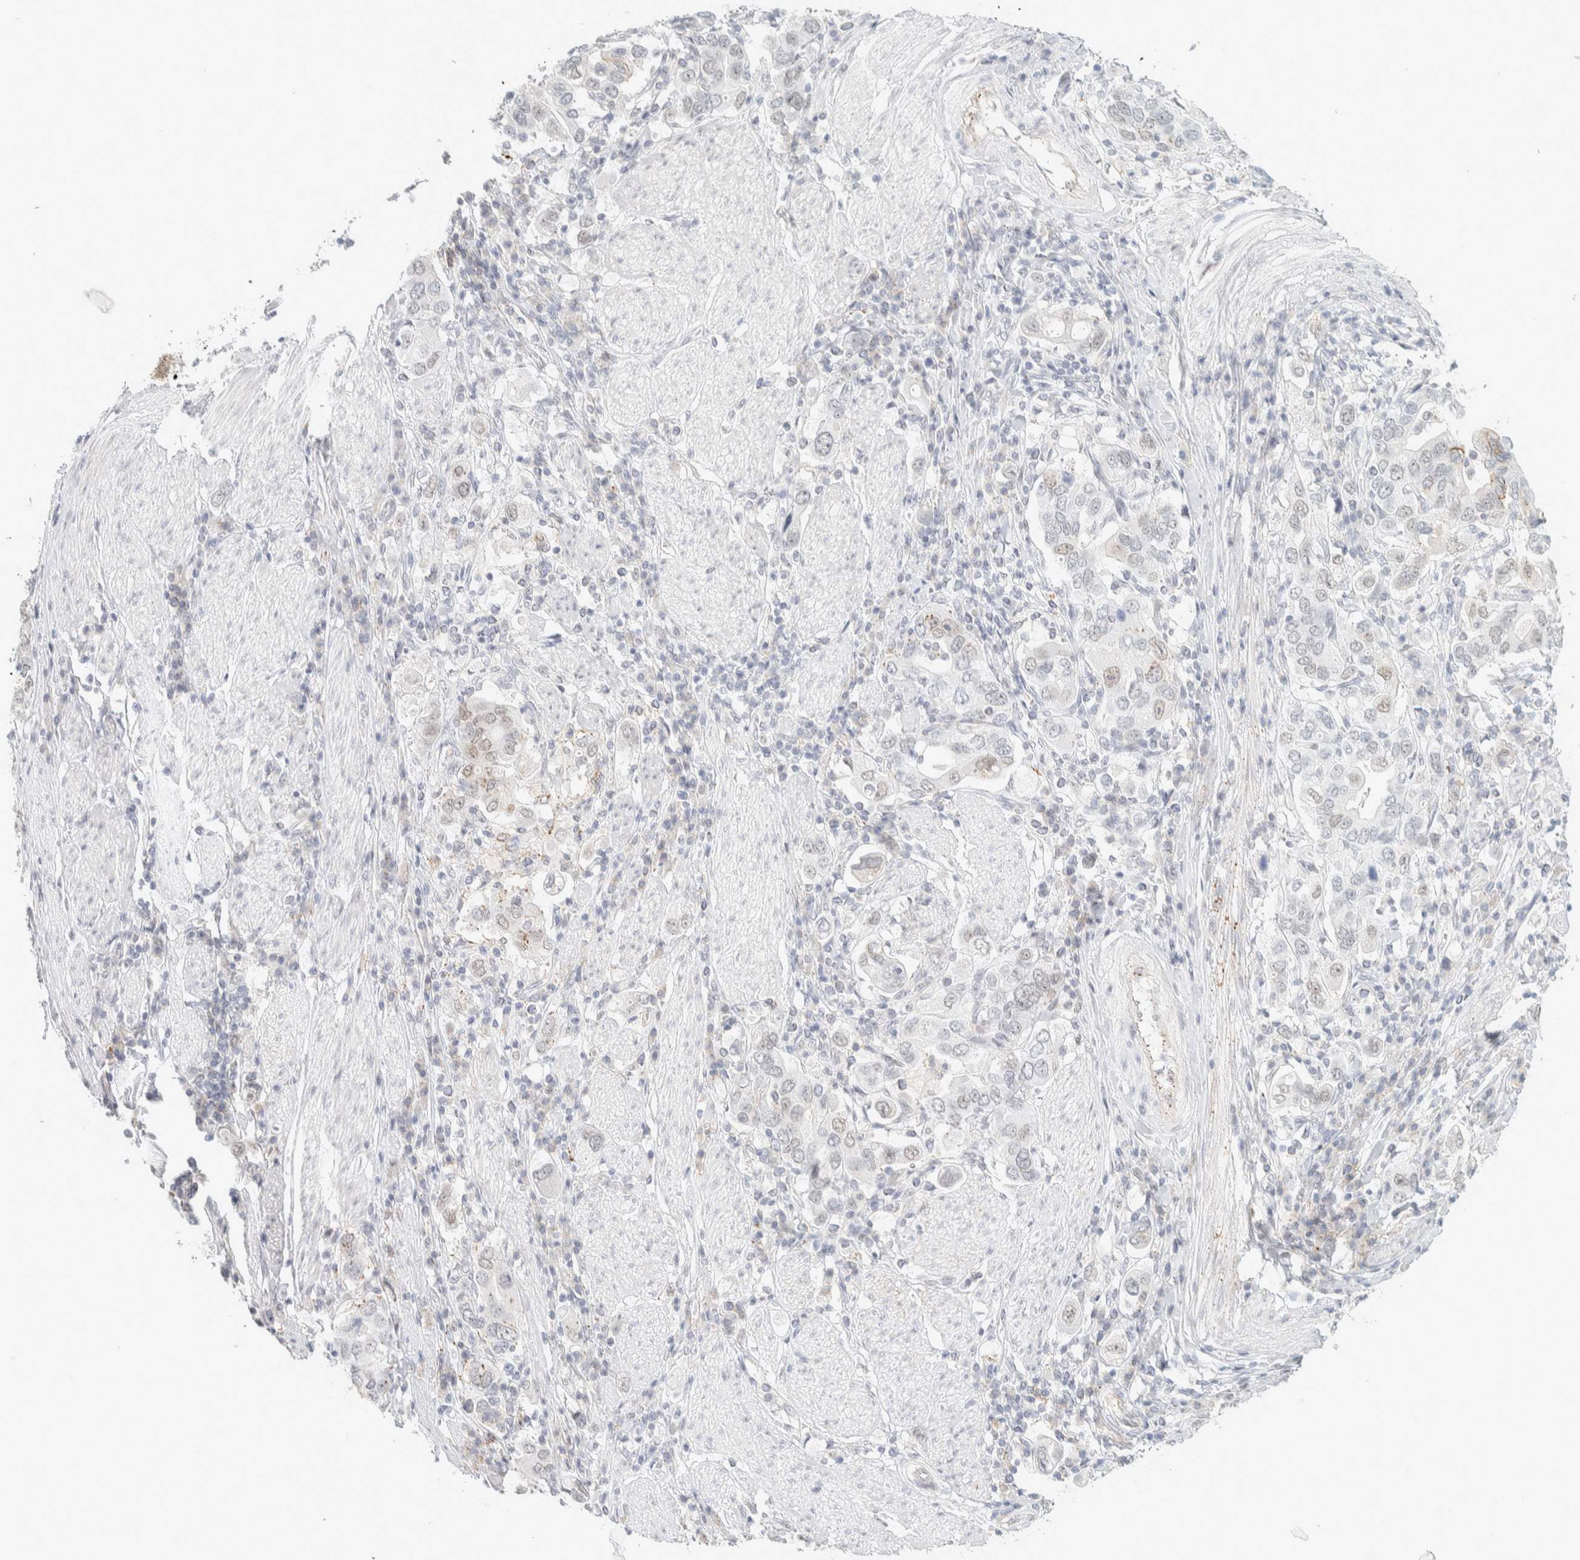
{"staining": {"intensity": "negative", "quantity": "none", "location": "none"}, "tissue": "stomach cancer", "cell_type": "Tumor cells", "image_type": "cancer", "snomed": [{"axis": "morphology", "description": "Adenocarcinoma, NOS"}, {"axis": "topography", "description": "Stomach, upper"}], "caption": "This is a histopathology image of immunohistochemistry (IHC) staining of stomach cancer, which shows no staining in tumor cells.", "gene": "CDH17", "patient": {"sex": "male", "age": 62}}